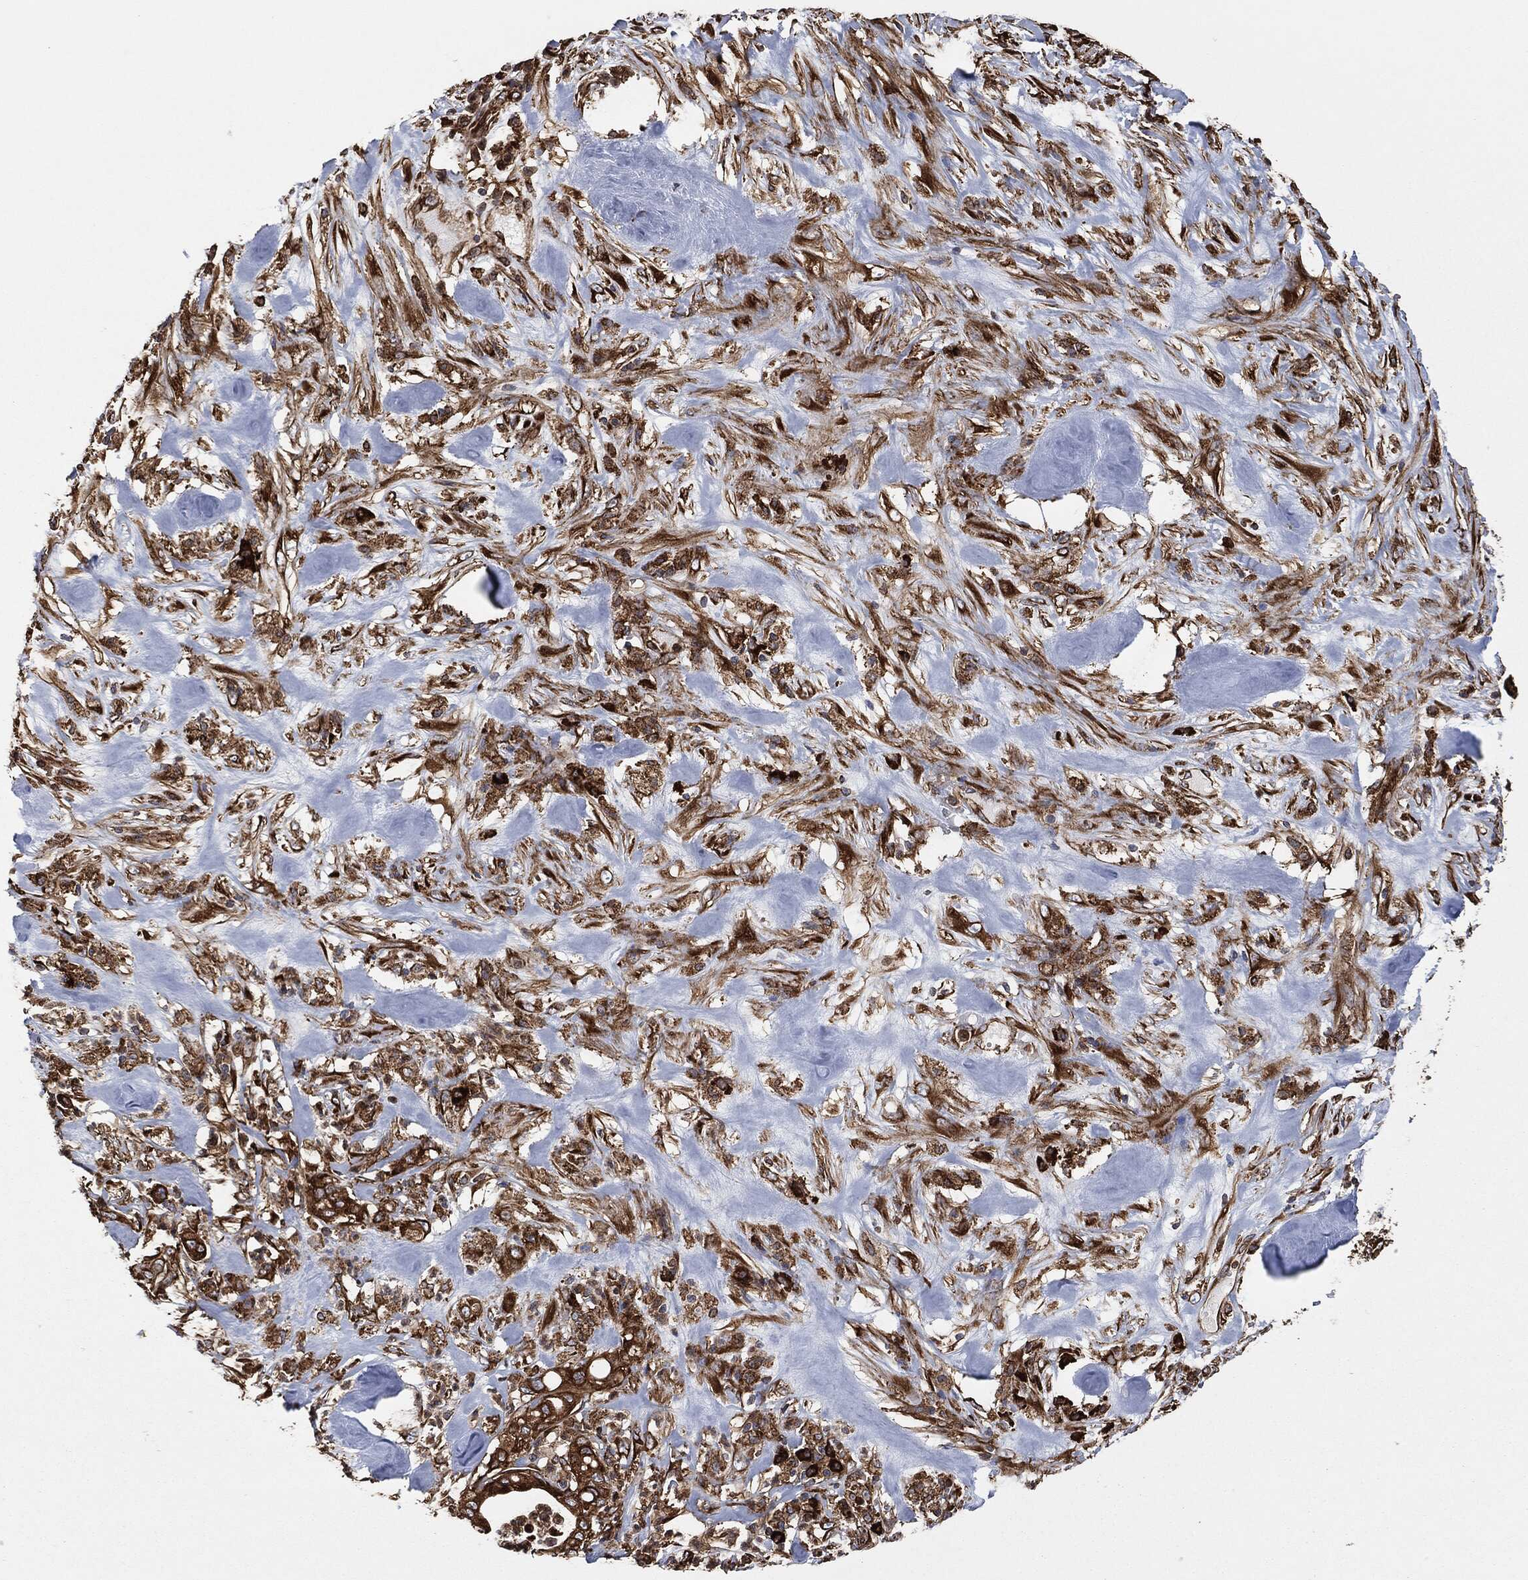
{"staining": {"intensity": "strong", "quantity": ">75%", "location": "cytoplasmic/membranous"}, "tissue": "pancreatic cancer", "cell_type": "Tumor cells", "image_type": "cancer", "snomed": [{"axis": "morphology", "description": "Adenocarcinoma, NOS"}, {"axis": "topography", "description": "Pancreas"}], "caption": "A photomicrograph of human adenocarcinoma (pancreatic) stained for a protein displays strong cytoplasmic/membranous brown staining in tumor cells. (DAB (3,3'-diaminobenzidine) IHC, brown staining for protein, blue staining for nuclei).", "gene": "AMFR", "patient": {"sex": "male", "age": 71}}